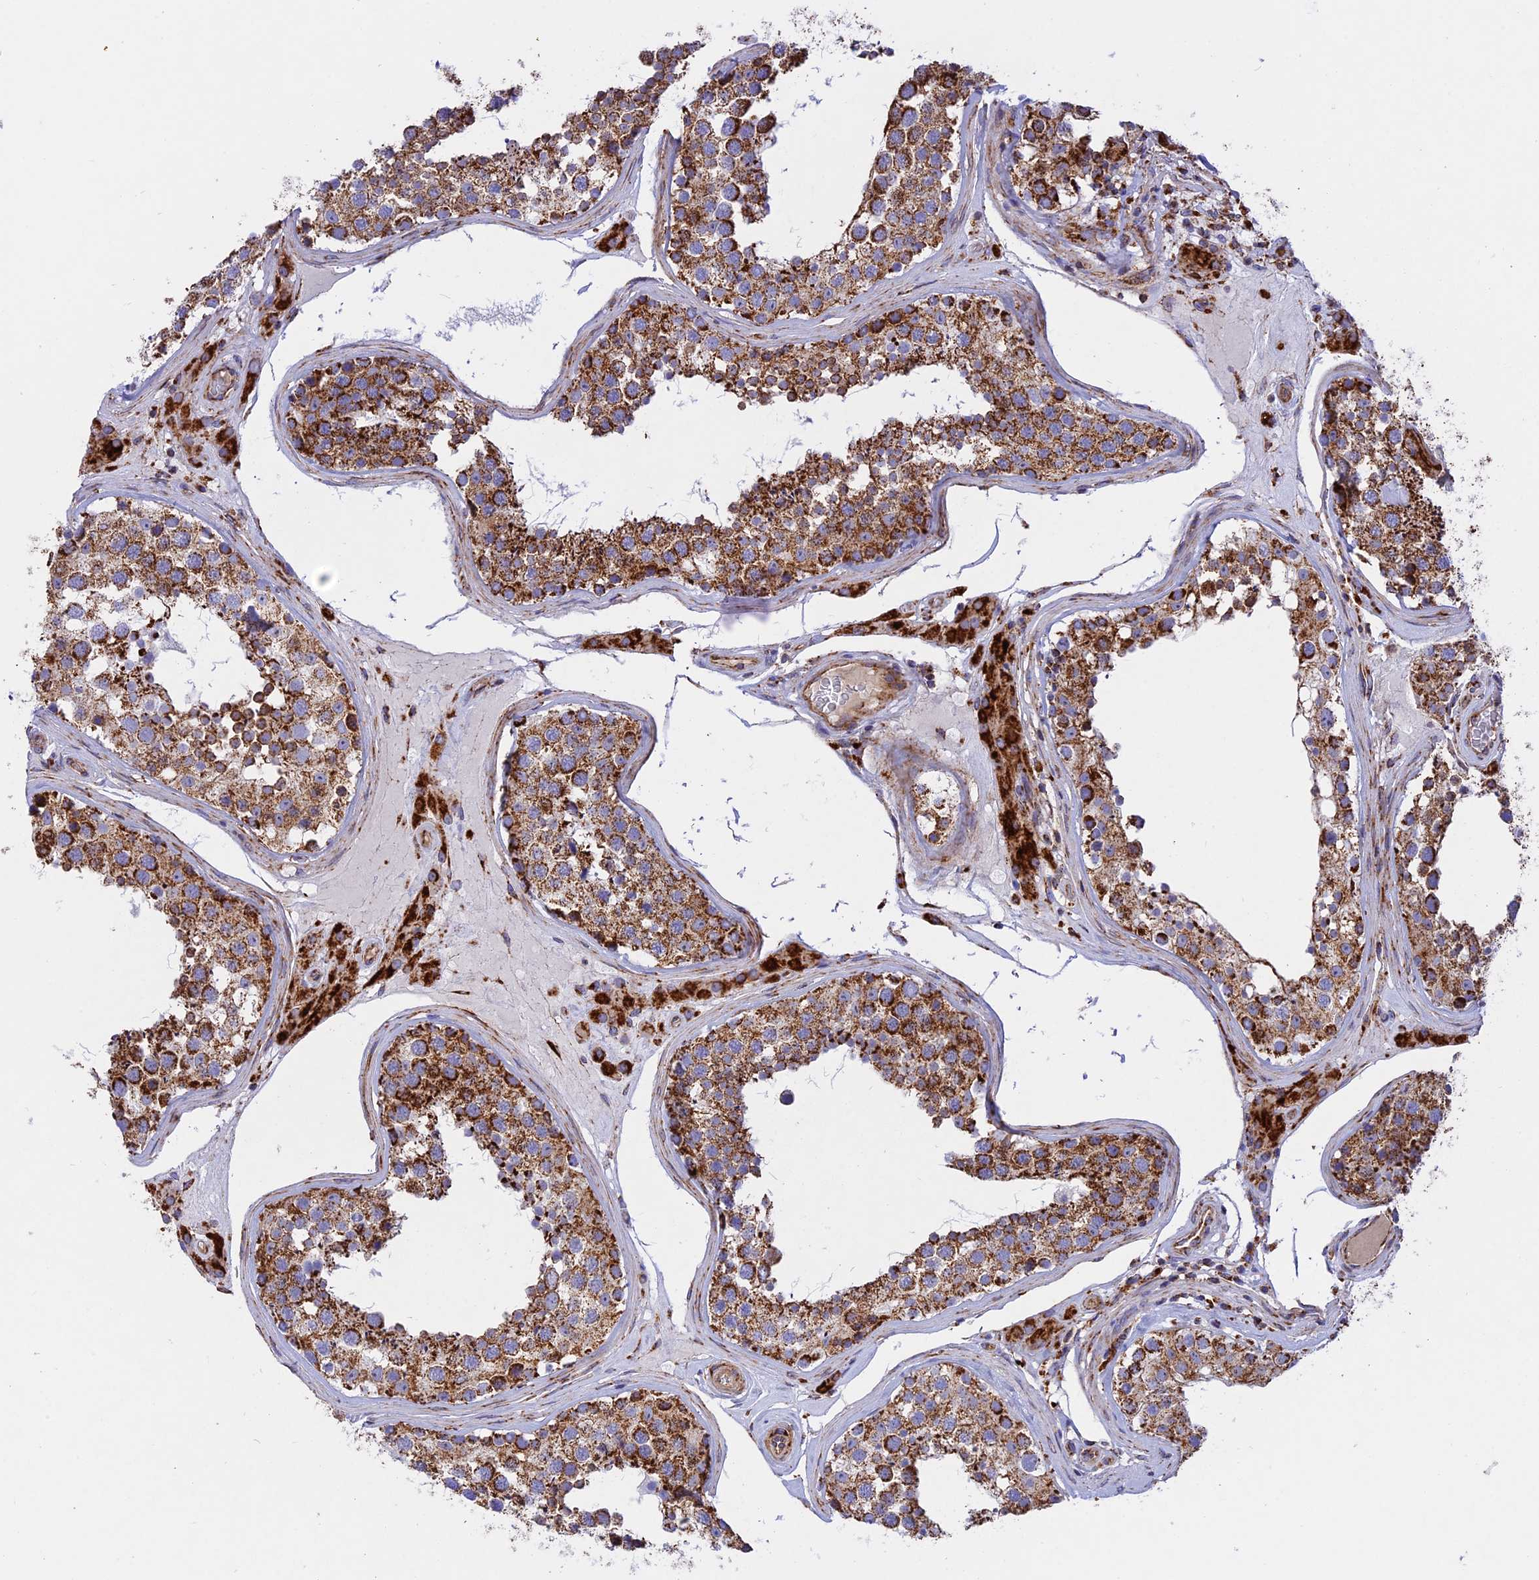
{"staining": {"intensity": "strong", "quantity": ">75%", "location": "cytoplasmic/membranous"}, "tissue": "testis", "cell_type": "Cells in seminiferous ducts", "image_type": "normal", "snomed": [{"axis": "morphology", "description": "Normal tissue, NOS"}, {"axis": "topography", "description": "Testis"}], "caption": "Normal testis demonstrates strong cytoplasmic/membranous staining in about >75% of cells in seminiferous ducts, visualized by immunohistochemistry.", "gene": "UQCRB", "patient": {"sex": "male", "age": 46}}